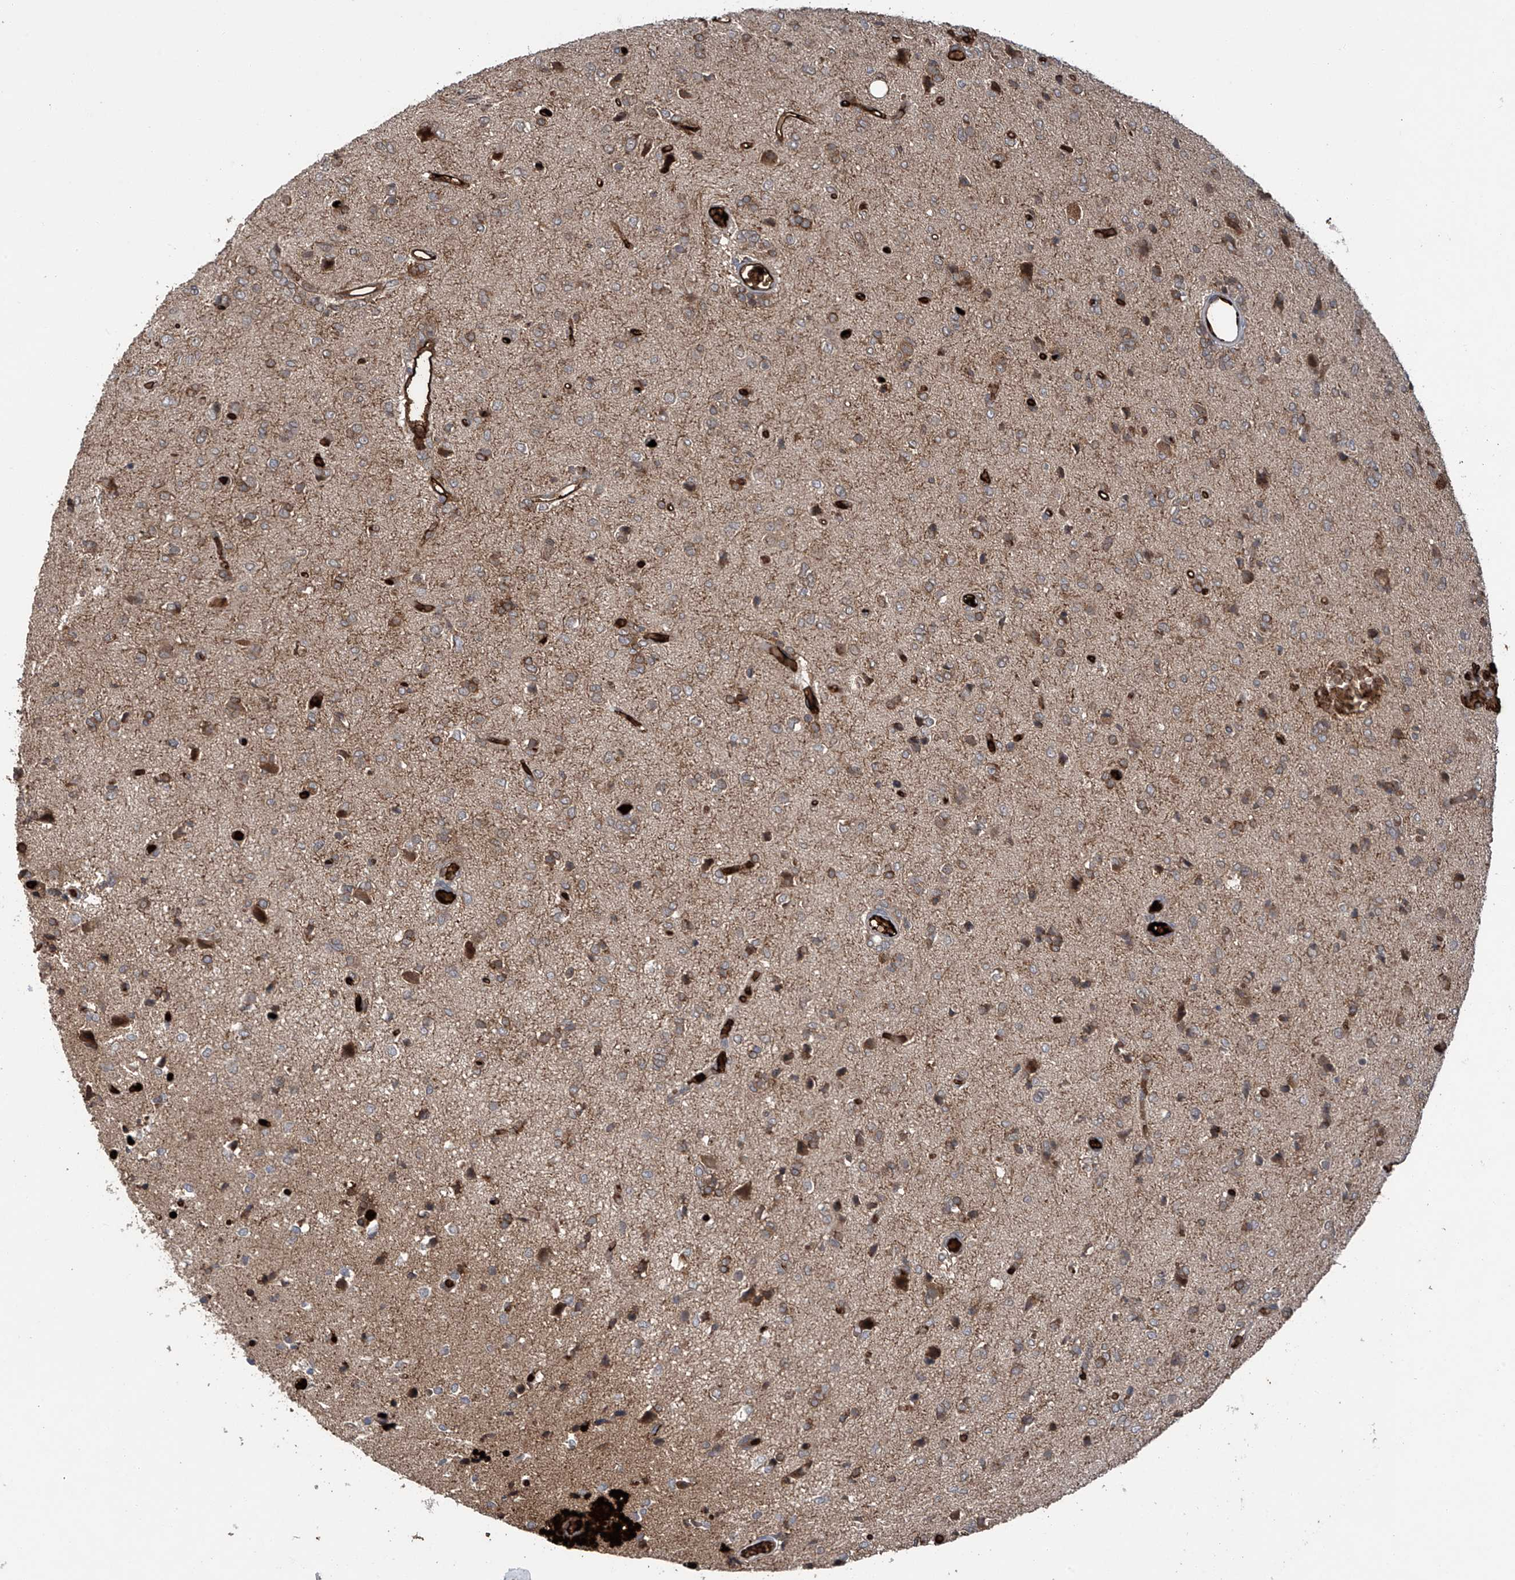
{"staining": {"intensity": "weak", "quantity": "<25%", "location": "cytoplasmic/membranous"}, "tissue": "glioma", "cell_type": "Tumor cells", "image_type": "cancer", "snomed": [{"axis": "morphology", "description": "Glioma, malignant, High grade"}, {"axis": "topography", "description": "Brain"}], "caption": "Tumor cells show no significant expression in malignant glioma (high-grade). (Stains: DAB (3,3'-diaminobenzidine) immunohistochemistry with hematoxylin counter stain, Microscopy: brightfield microscopy at high magnification).", "gene": "ZDHHC9", "patient": {"sex": "female", "age": 59}}